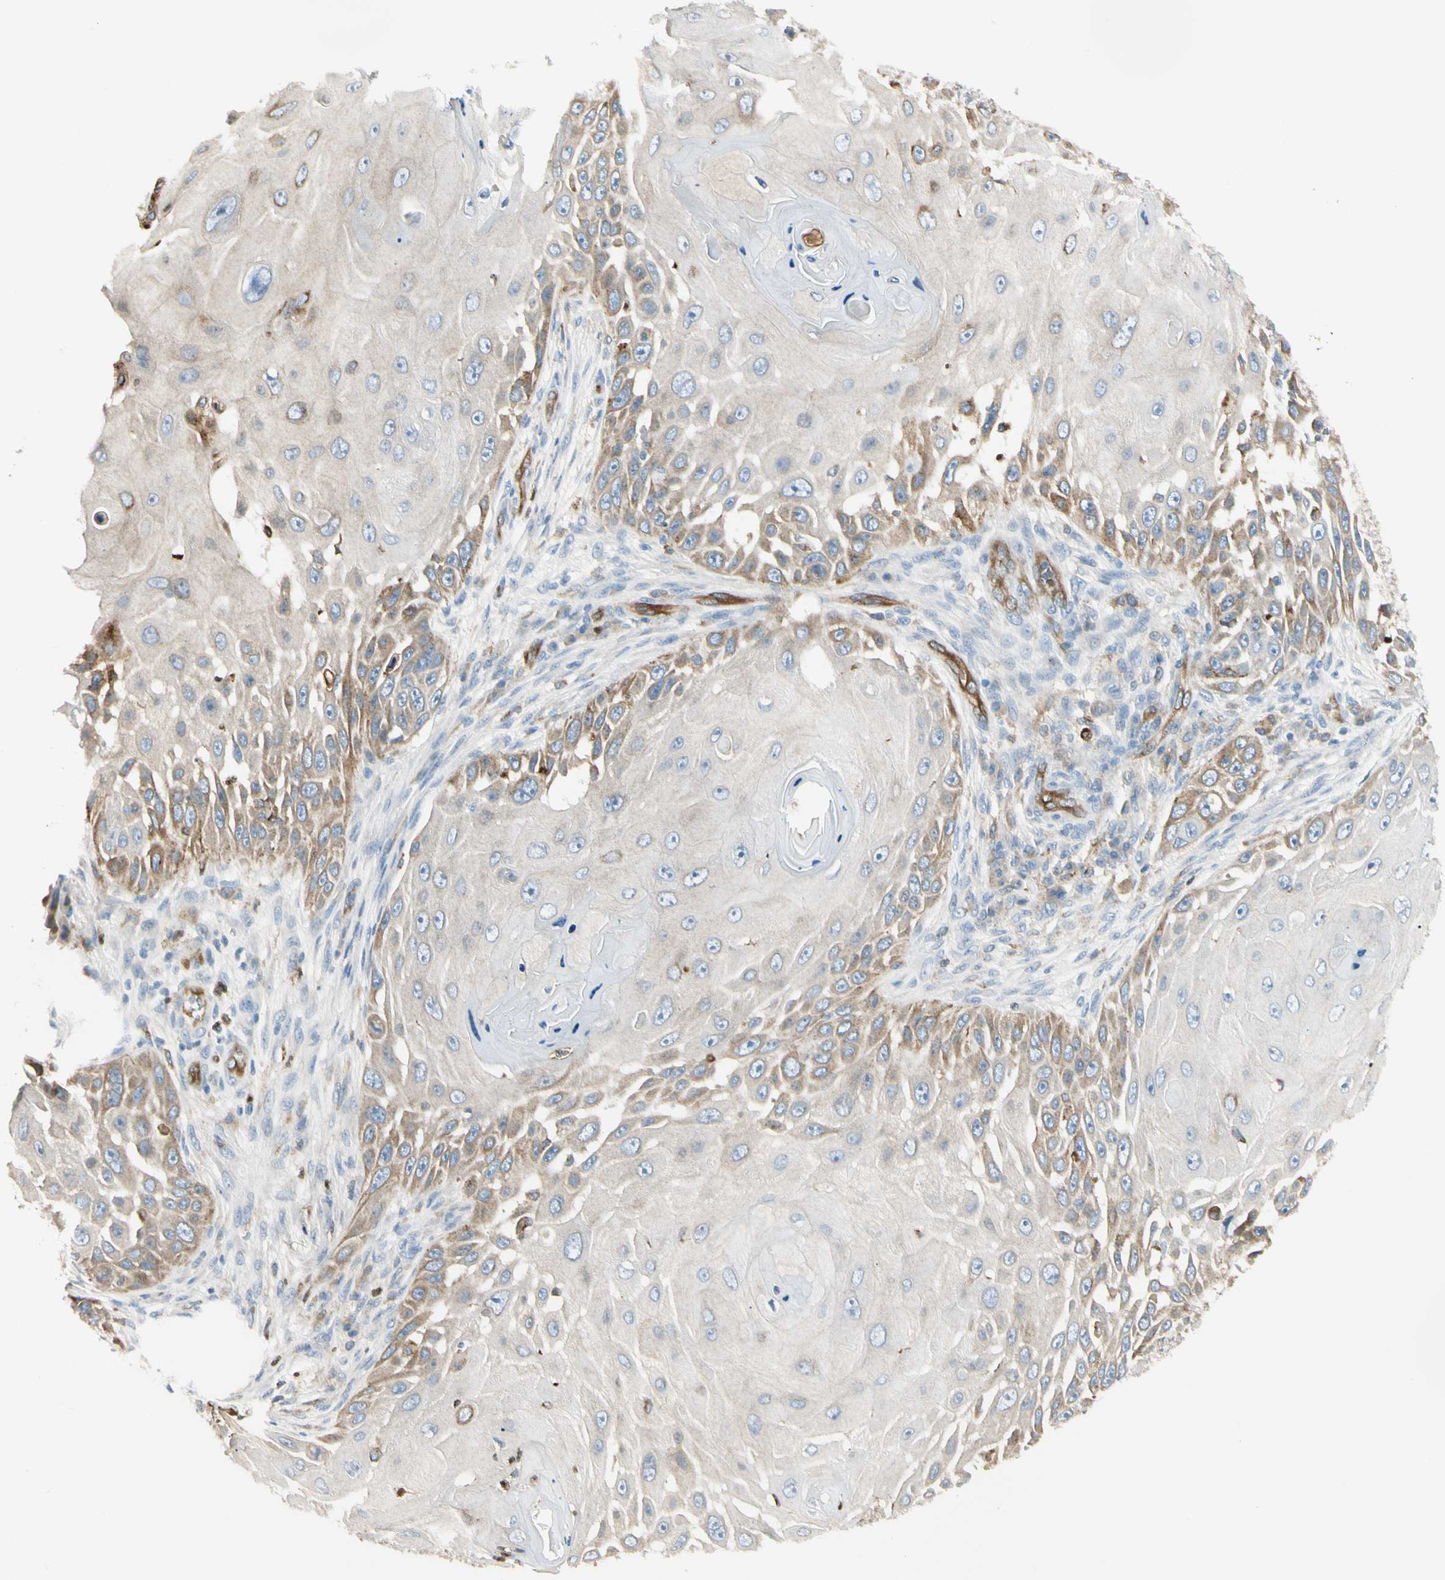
{"staining": {"intensity": "moderate", "quantity": "<25%", "location": "cytoplasmic/membranous"}, "tissue": "skin cancer", "cell_type": "Tumor cells", "image_type": "cancer", "snomed": [{"axis": "morphology", "description": "Squamous cell carcinoma, NOS"}, {"axis": "topography", "description": "Skin"}], "caption": "About <25% of tumor cells in skin cancer show moderate cytoplasmic/membranous protein positivity as visualized by brown immunohistochemical staining.", "gene": "LPCAT2", "patient": {"sex": "female", "age": 44}}